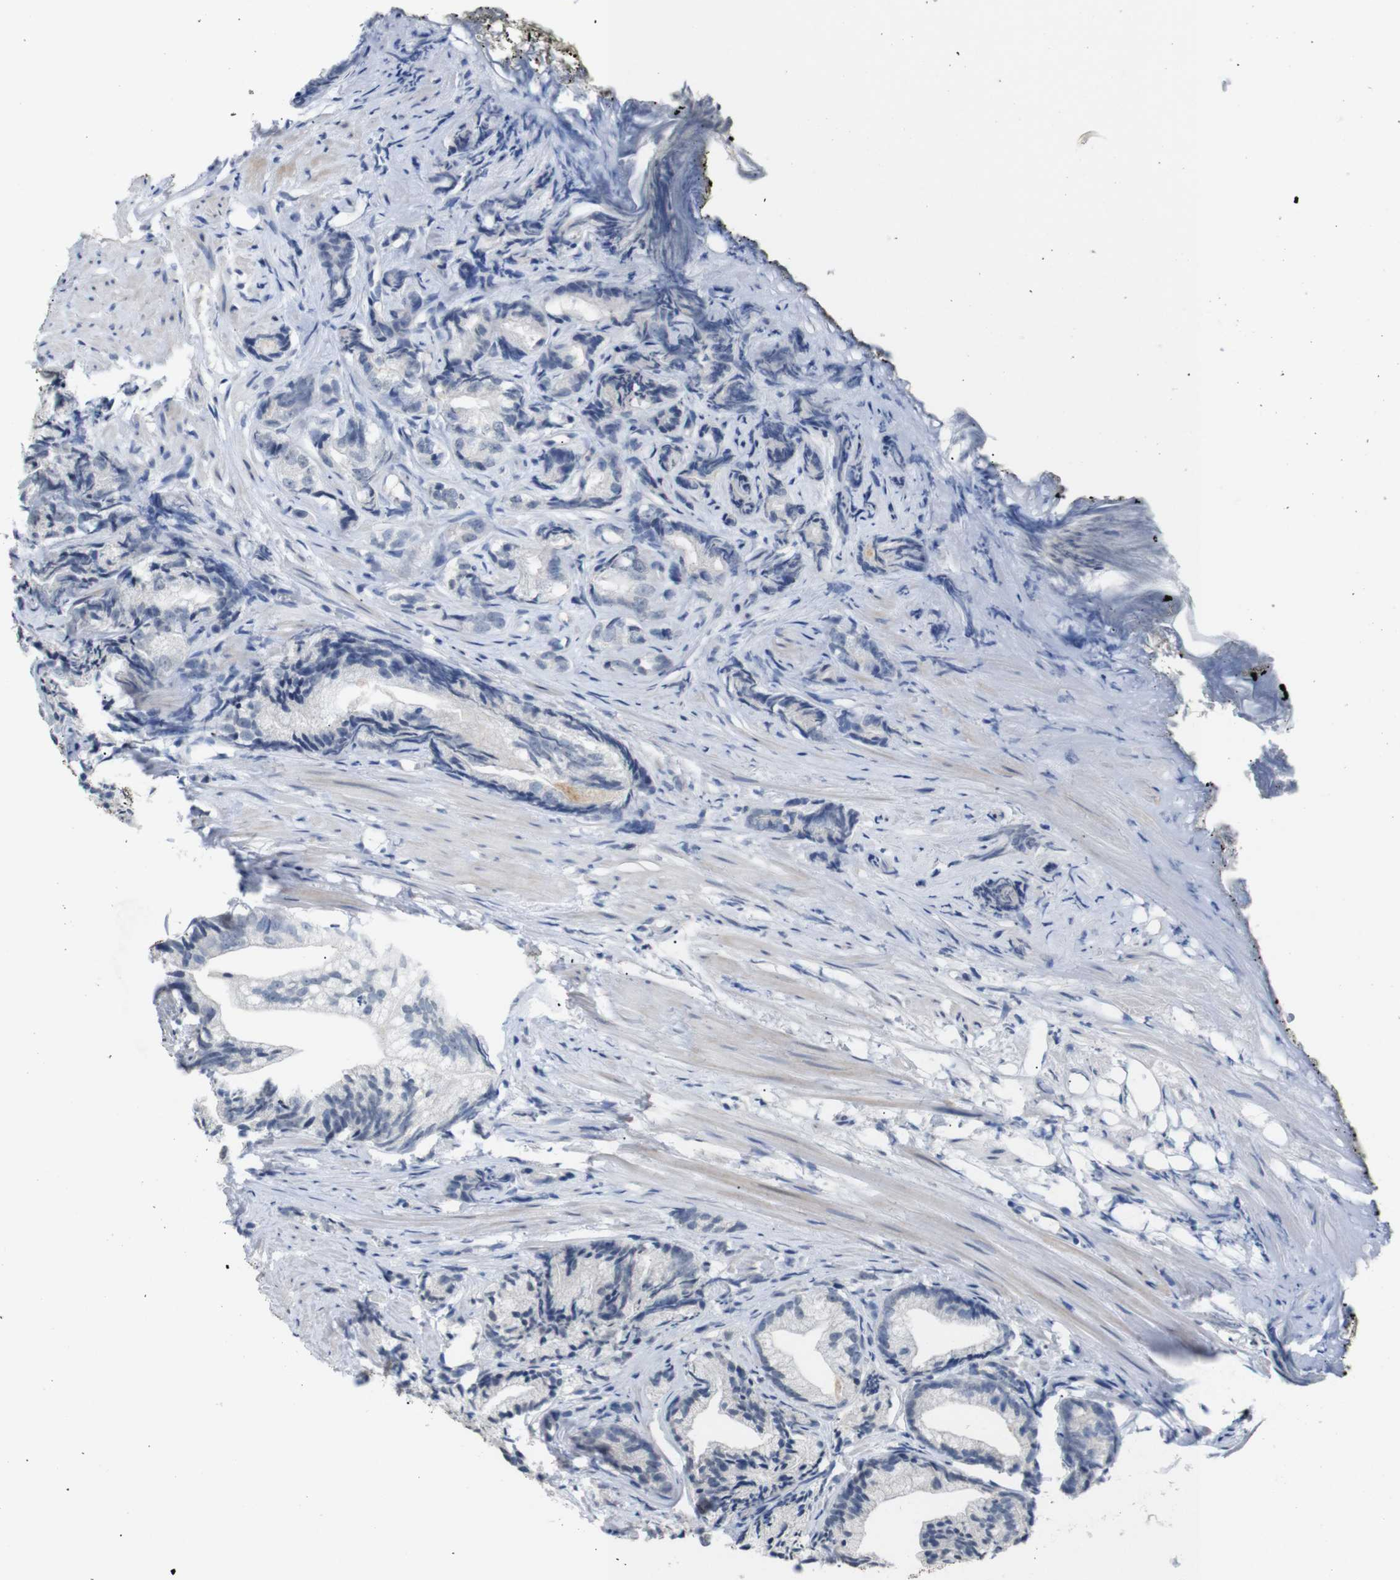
{"staining": {"intensity": "negative", "quantity": "none", "location": "none"}, "tissue": "prostate cancer", "cell_type": "Tumor cells", "image_type": "cancer", "snomed": [{"axis": "morphology", "description": "Adenocarcinoma, Low grade"}, {"axis": "topography", "description": "Prostate"}], "caption": "Tumor cells show no significant protein staining in prostate cancer.", "gene": "CHRM5", "patient": {"sex": "male", "age": 89}}